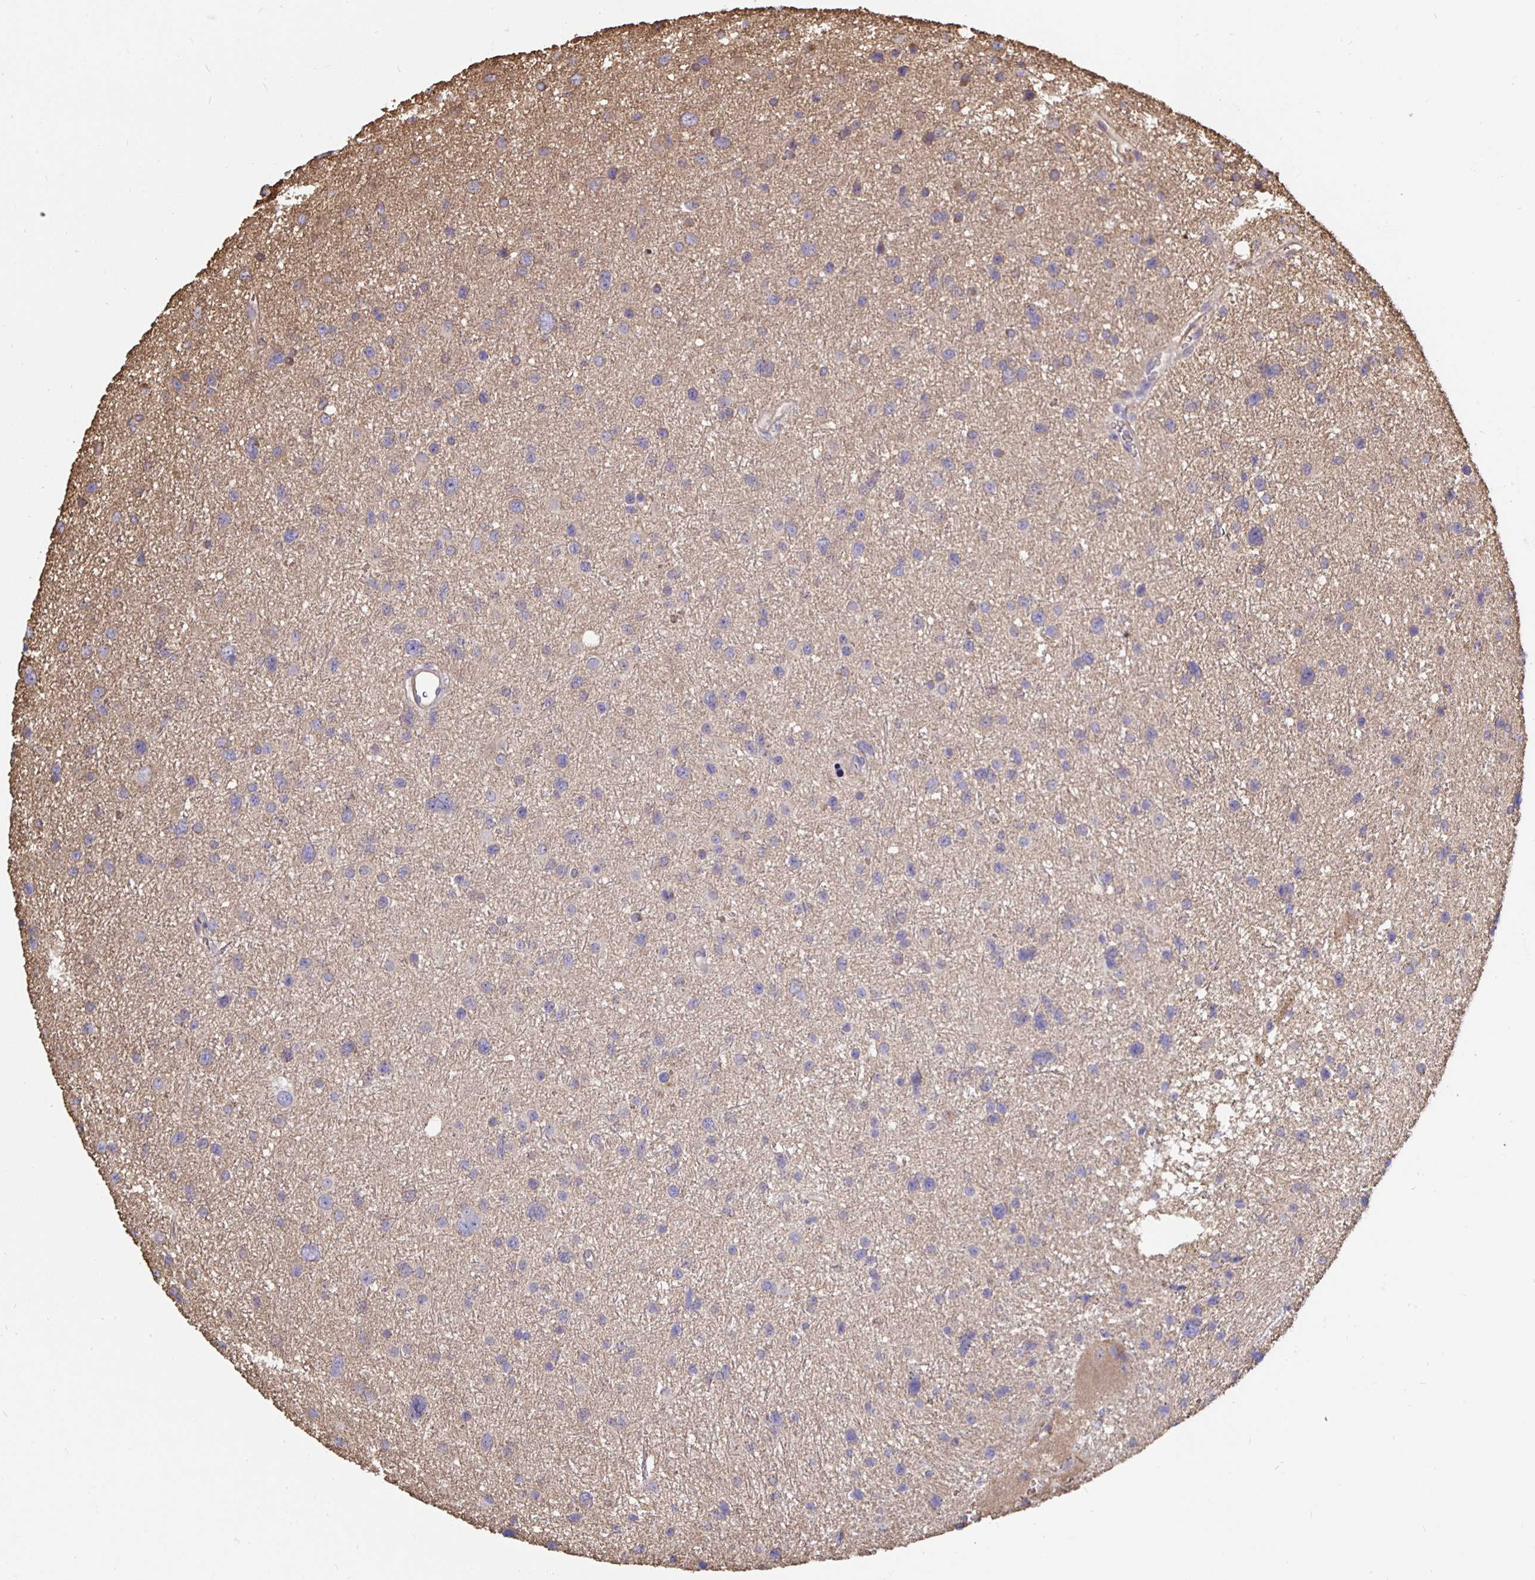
{"staining": {"intensity": "negative", "quantity": "none", "location": "none"}, "tissue": "glioma", "cell_type": "Tumor cells", "image_type": "cancer", "snomed": [{"axis": "morphology", "description": "Glioma, malignant, Low grade"}, {"axis": "topography", "description": "Brain"}], "caption": "An image of human glioma is negative for staining in tumor cells.", "gene": "ARHGEF39", "patient": {"sex": "female", "age": 55}}